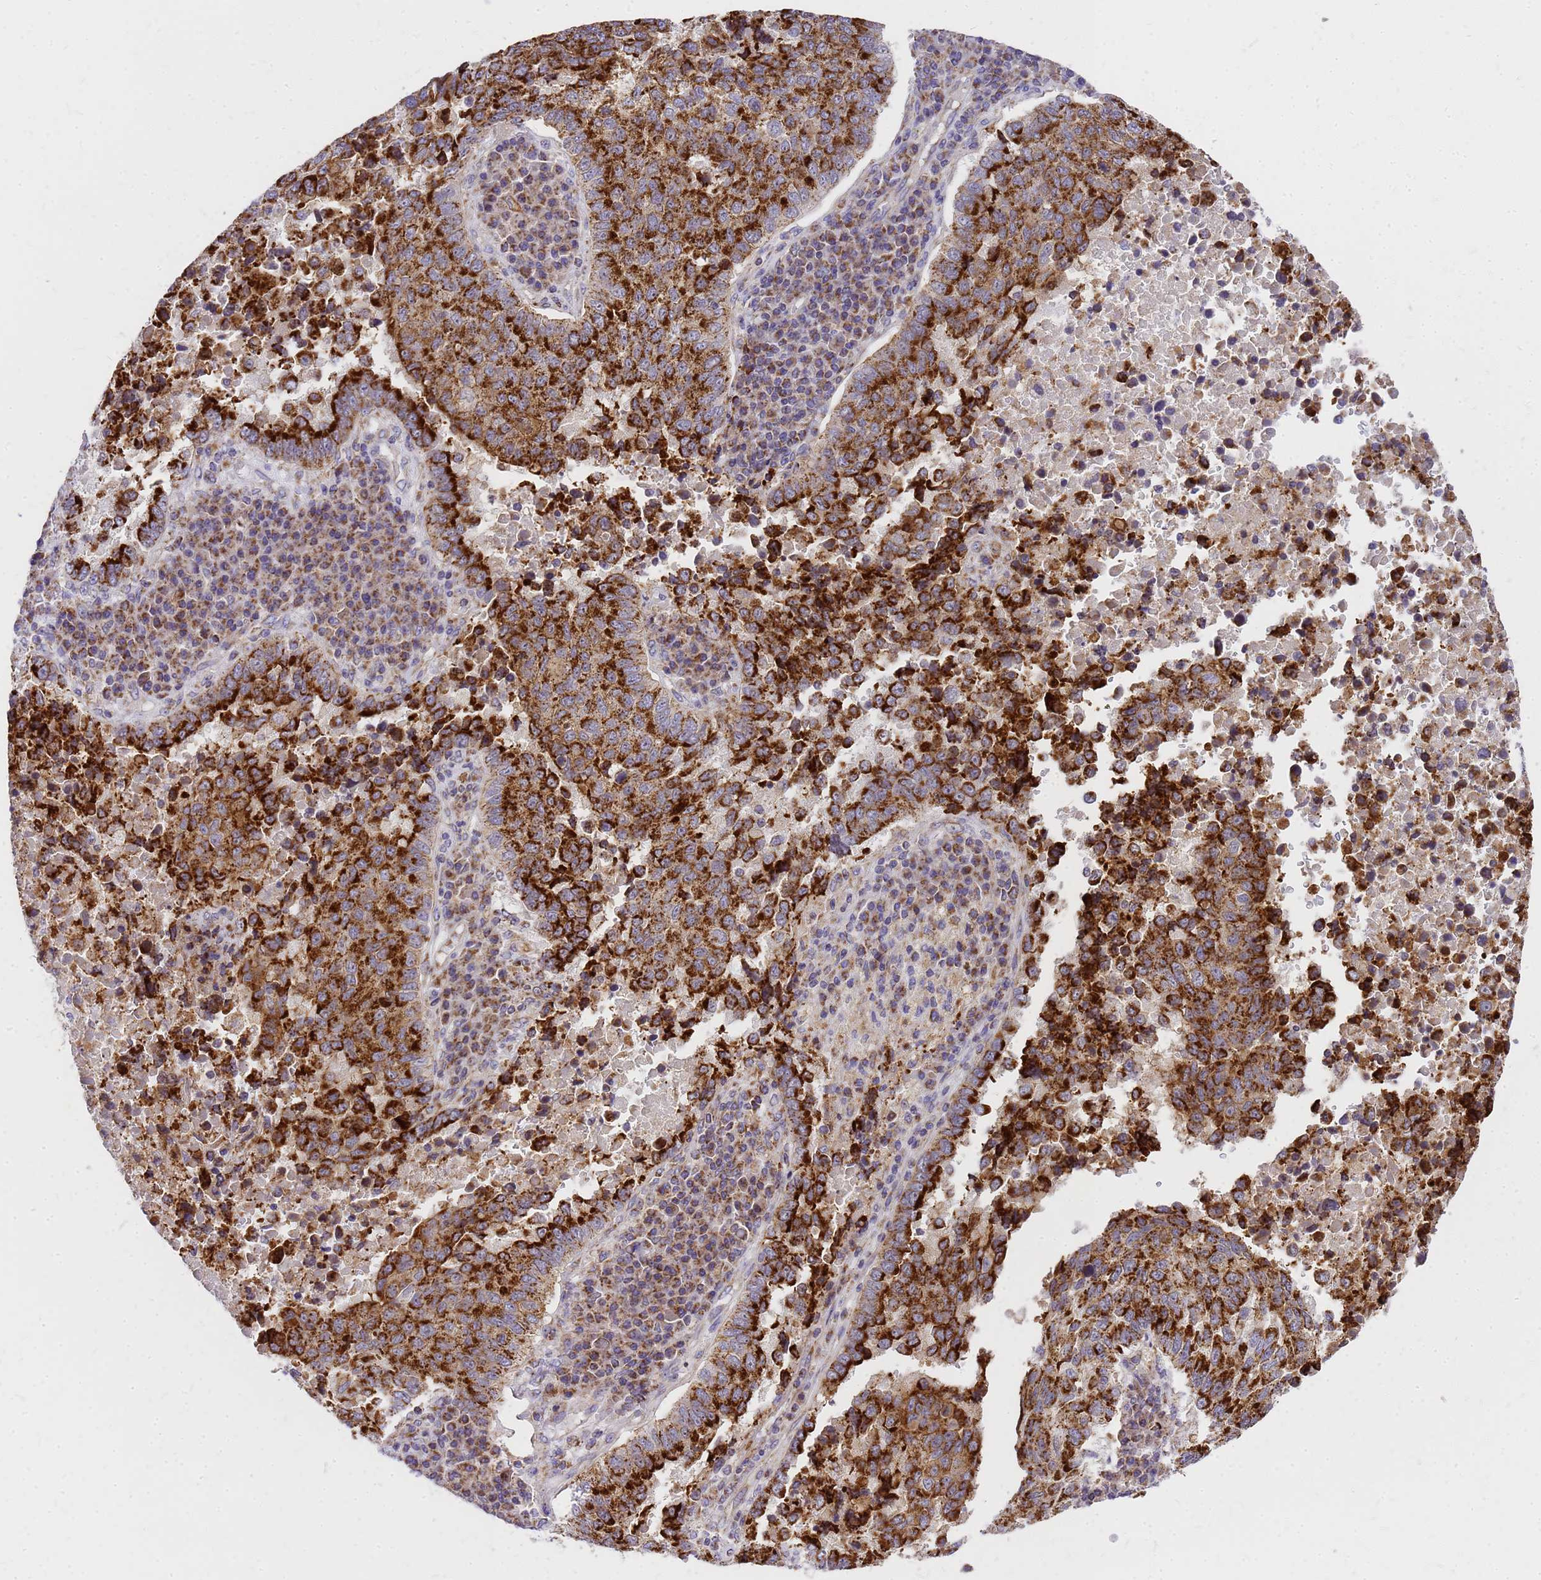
{"staining": {"intensity": "strong", "quantity": ">75%", "location": "cytoplasmic/membranous"}, "tissue": "lung cancer", "cell_type": "Tumor cells", "image_type": "cancer", "snomed": [{"axis": "morphology", "description": "Squamous cell carcinoma, NOS"}, {"axis": "topography", "description": "Lung"}], "caption": "This histopathology image demonstrates immunohistochemistry (IHC) staining of lung cancer, with high strong cytoplasmic/membranous positivity in about >75% of tumor cells.", "gene": "MRPS26", "patient": {"sex": "male", "age": 73}}